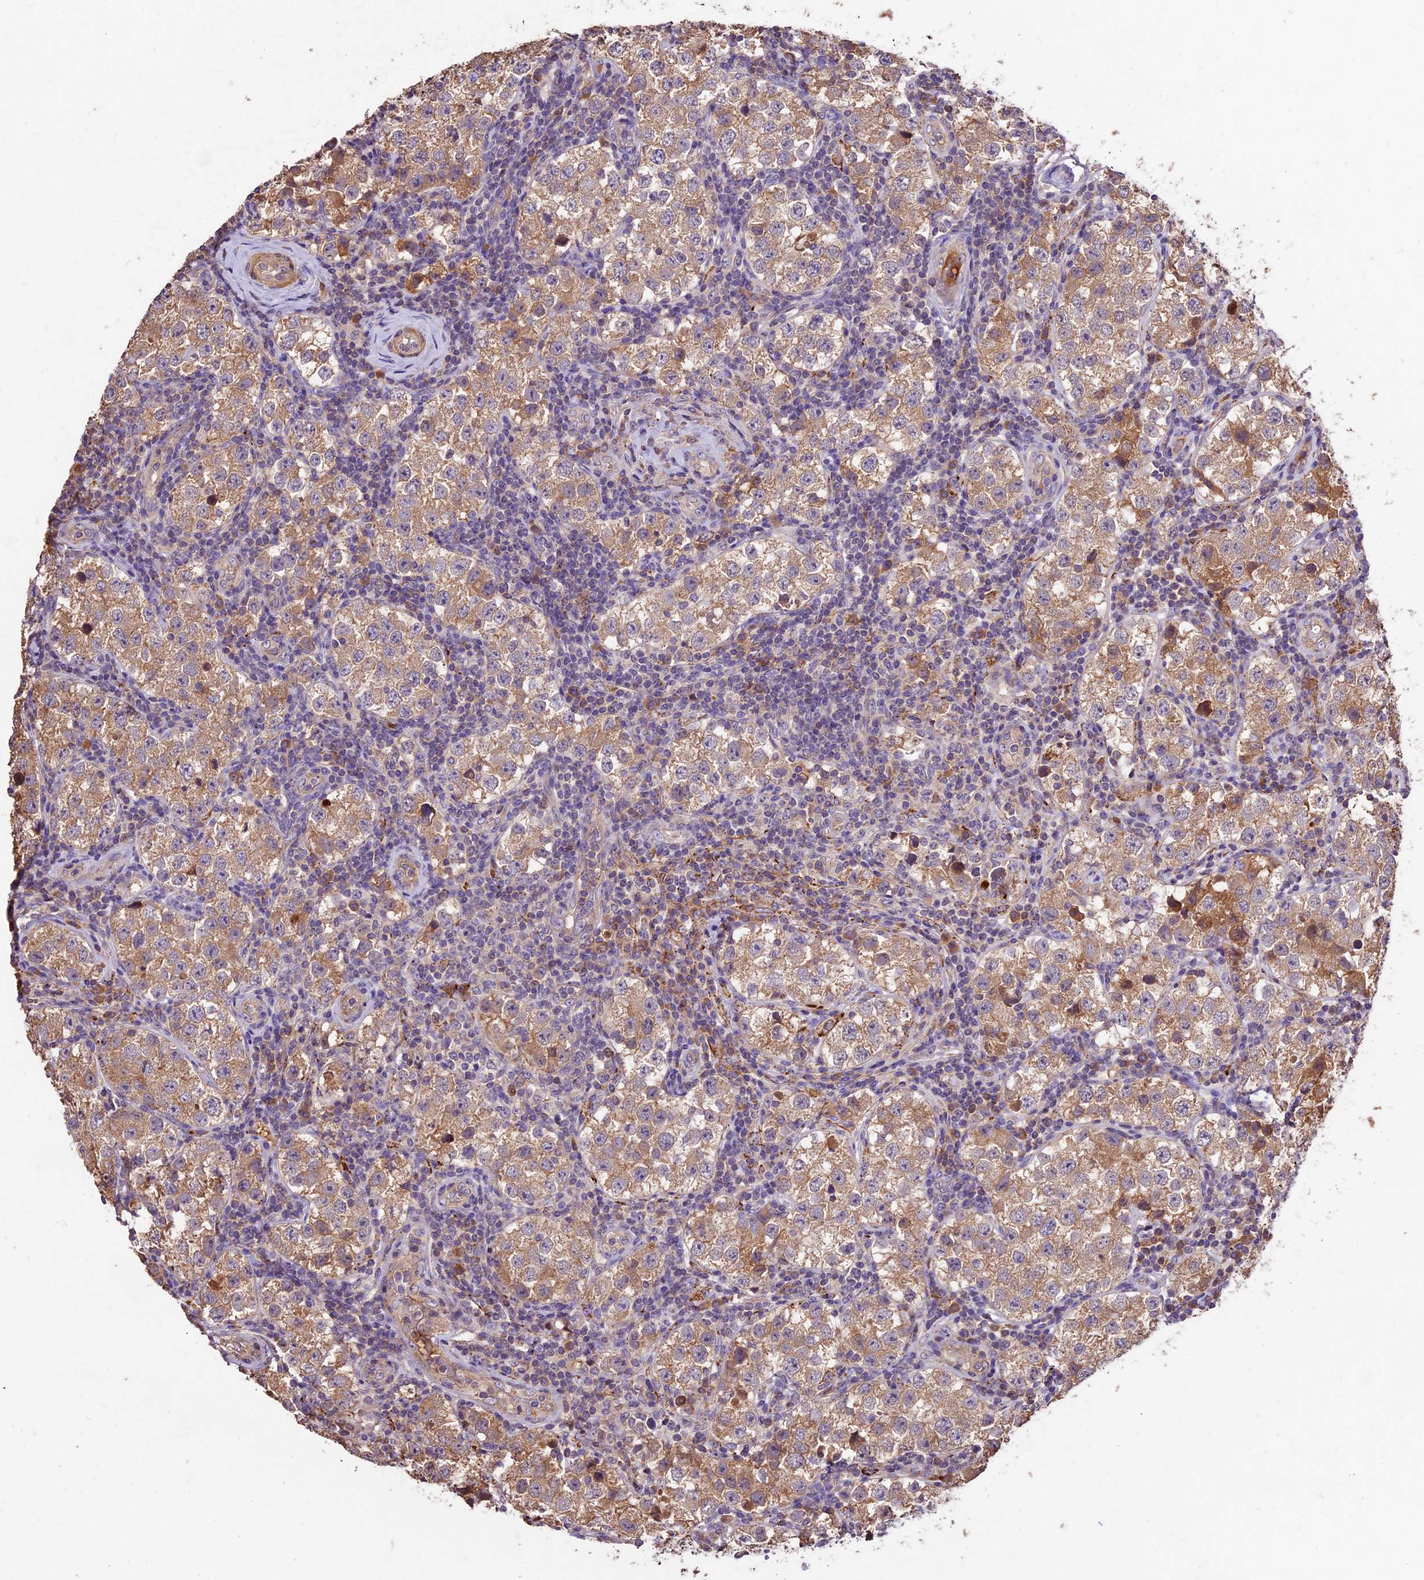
{"staining": {"intensity": "weak", "quantity": ">75%", "location": "cytoplasmic/membranous"}, "tissue": "testis cancer", "cell_type": "Tumor cells", "image_type": "cancer", "snomed": [{"axis": "morphology", "description": "Seminoma, NOS"}, {"axis": "topography", "description": "Testis"}], "caption": "A high-resolution histopathology image shows IHC staining of testis seminoma, which shows weak cytoplasmic/membranous staining in approximately >75% of tumor cells.", "gene": "CRLF1", "patient": {"sex": "male", "age": 34}}